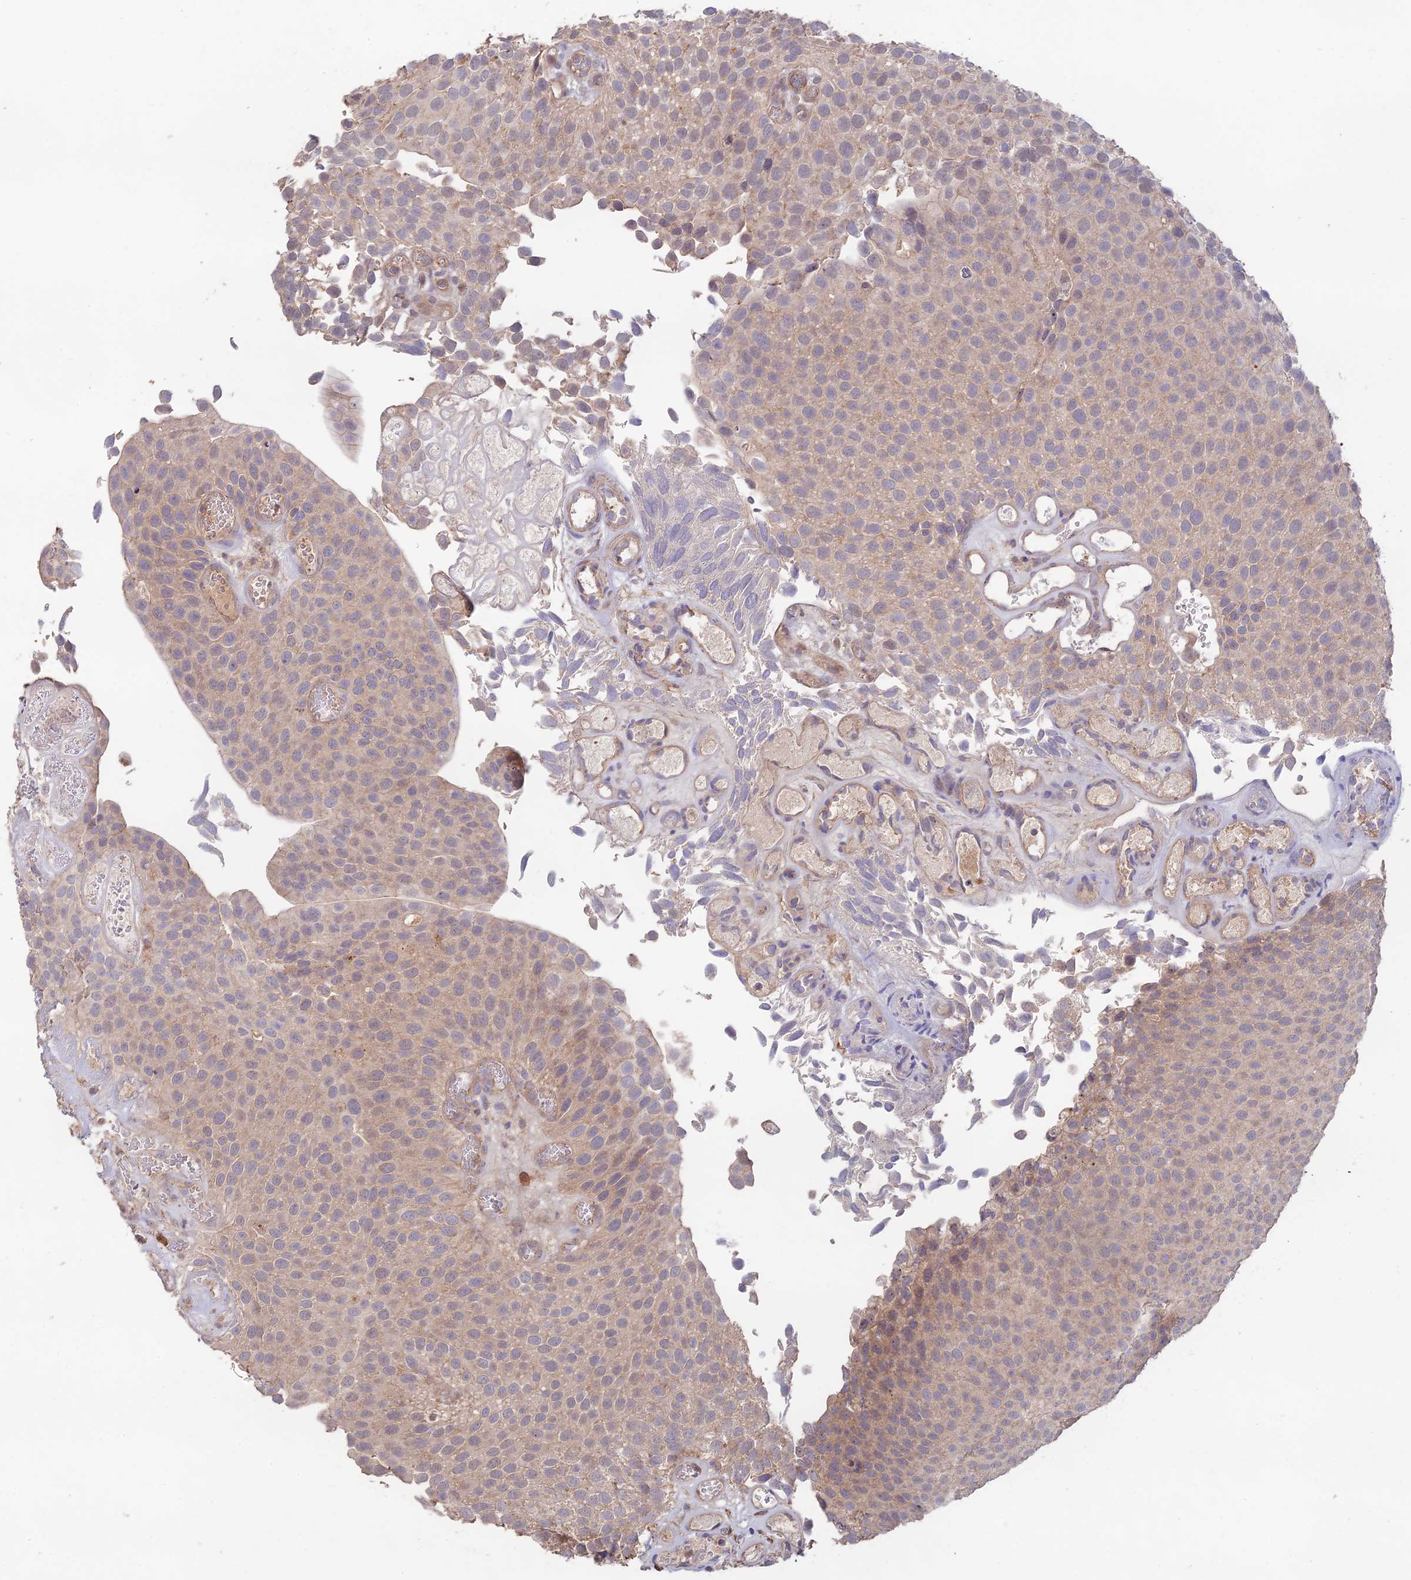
{"staining": {"intensity": "weak", "quantity": "25%-75%", "location": "cytoplasmic/membranous"}, "tissue": "urothelial cancer", "cell_type": "Tumor cells", "image_type": "cancer", "snomed": [{"axis": "morphology", "description": "Urothelial carcinoma, Low grade"}, {"axis": "topography", "description": "Urinary bladder"}], "caption": "Immunohistochemical staining of human urothelial cancer reveals weak cytoplasmic/membranous protein staining in approximately 25%-75% of tumor cells. The staining was performed using DAB to visualize the protein expression in brown, while the nuclei were stained in blue with hematoxylin (Magnification: 20x).", "gene": "CLCF1", "patient": {"sex": "male", "age": 89}}